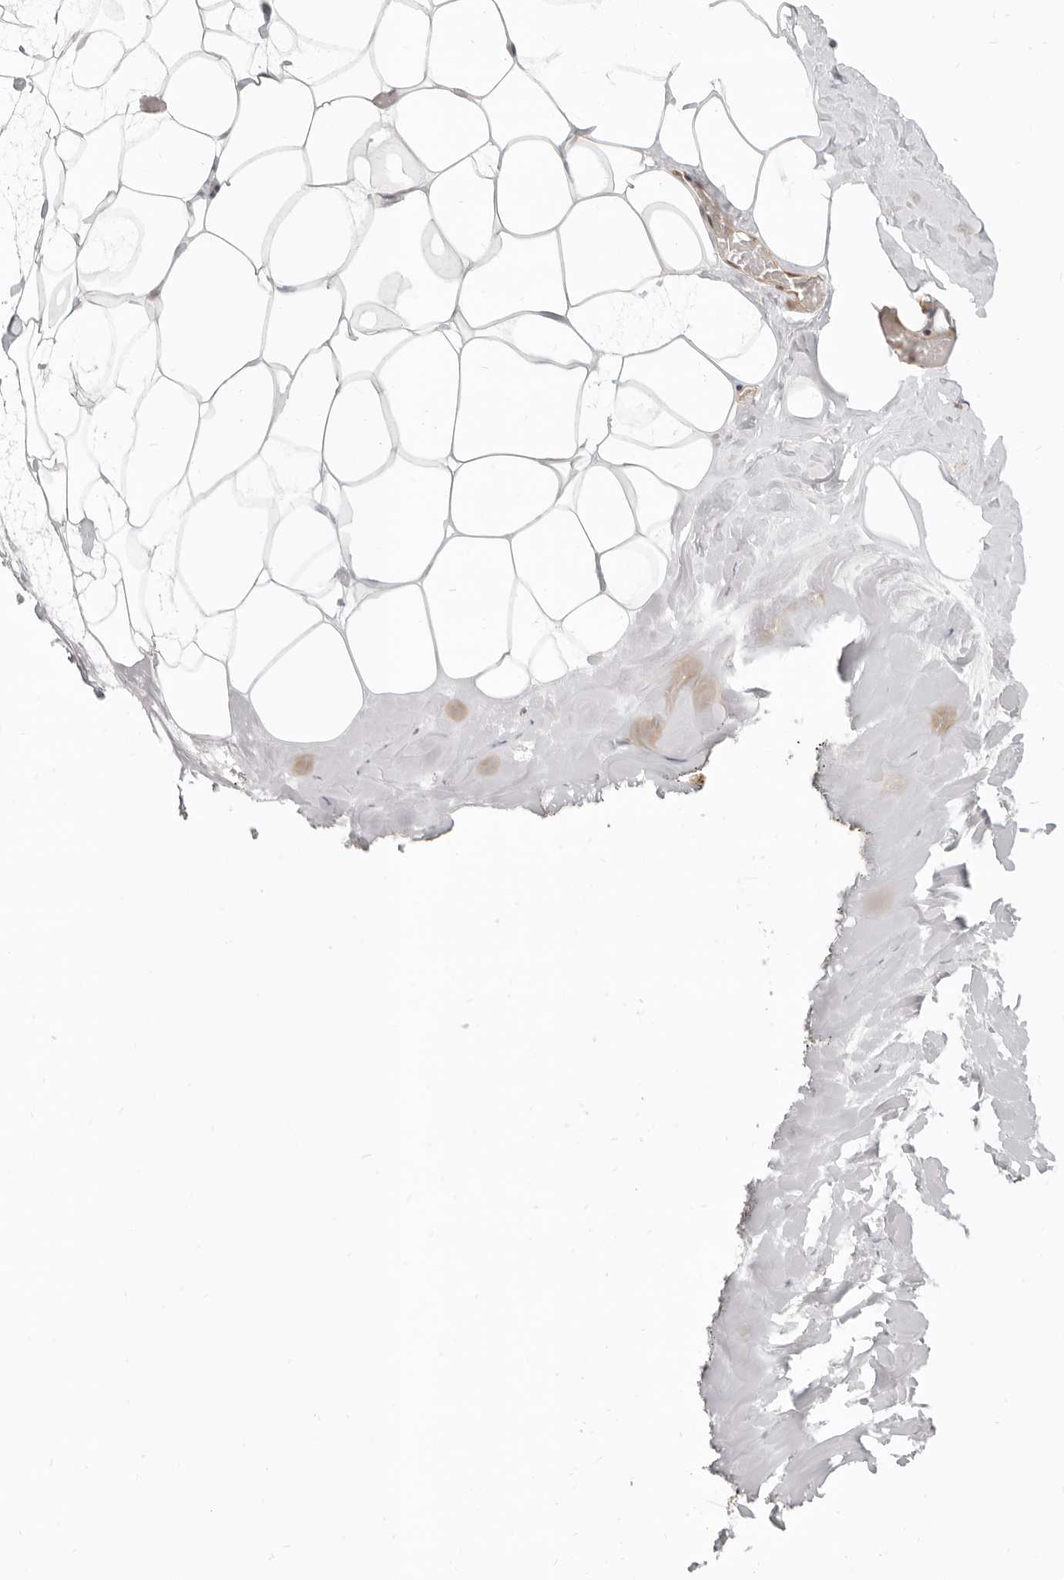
{"staining": {"intensity": "moderate", "quantity": ">75%", "location": "cytoplasmic/membranous,nuclear"}, "tissue": "adipose tissue", "cell_type": "Adipocytes", "image_type": "normal", "snomed": [{"axis": "morphology", "description": "Normal tissue, NOS"}, {"axis": "morphology", "description": "Fibrosis, NOS"}, {"axis": "topography", "description": "Breast"}, {"axis": "topography", "description": "Adipose tissue"}], "caption": "Approximately >75% of adipocytes in benign adipose tissue demonstrate moderate cytoplasmic/membranous,nuclear protein expression as visualized by brown immunohistochemical staining.", "gene": "TUFT1", "patient": {"sex": "female", "age": 39}}